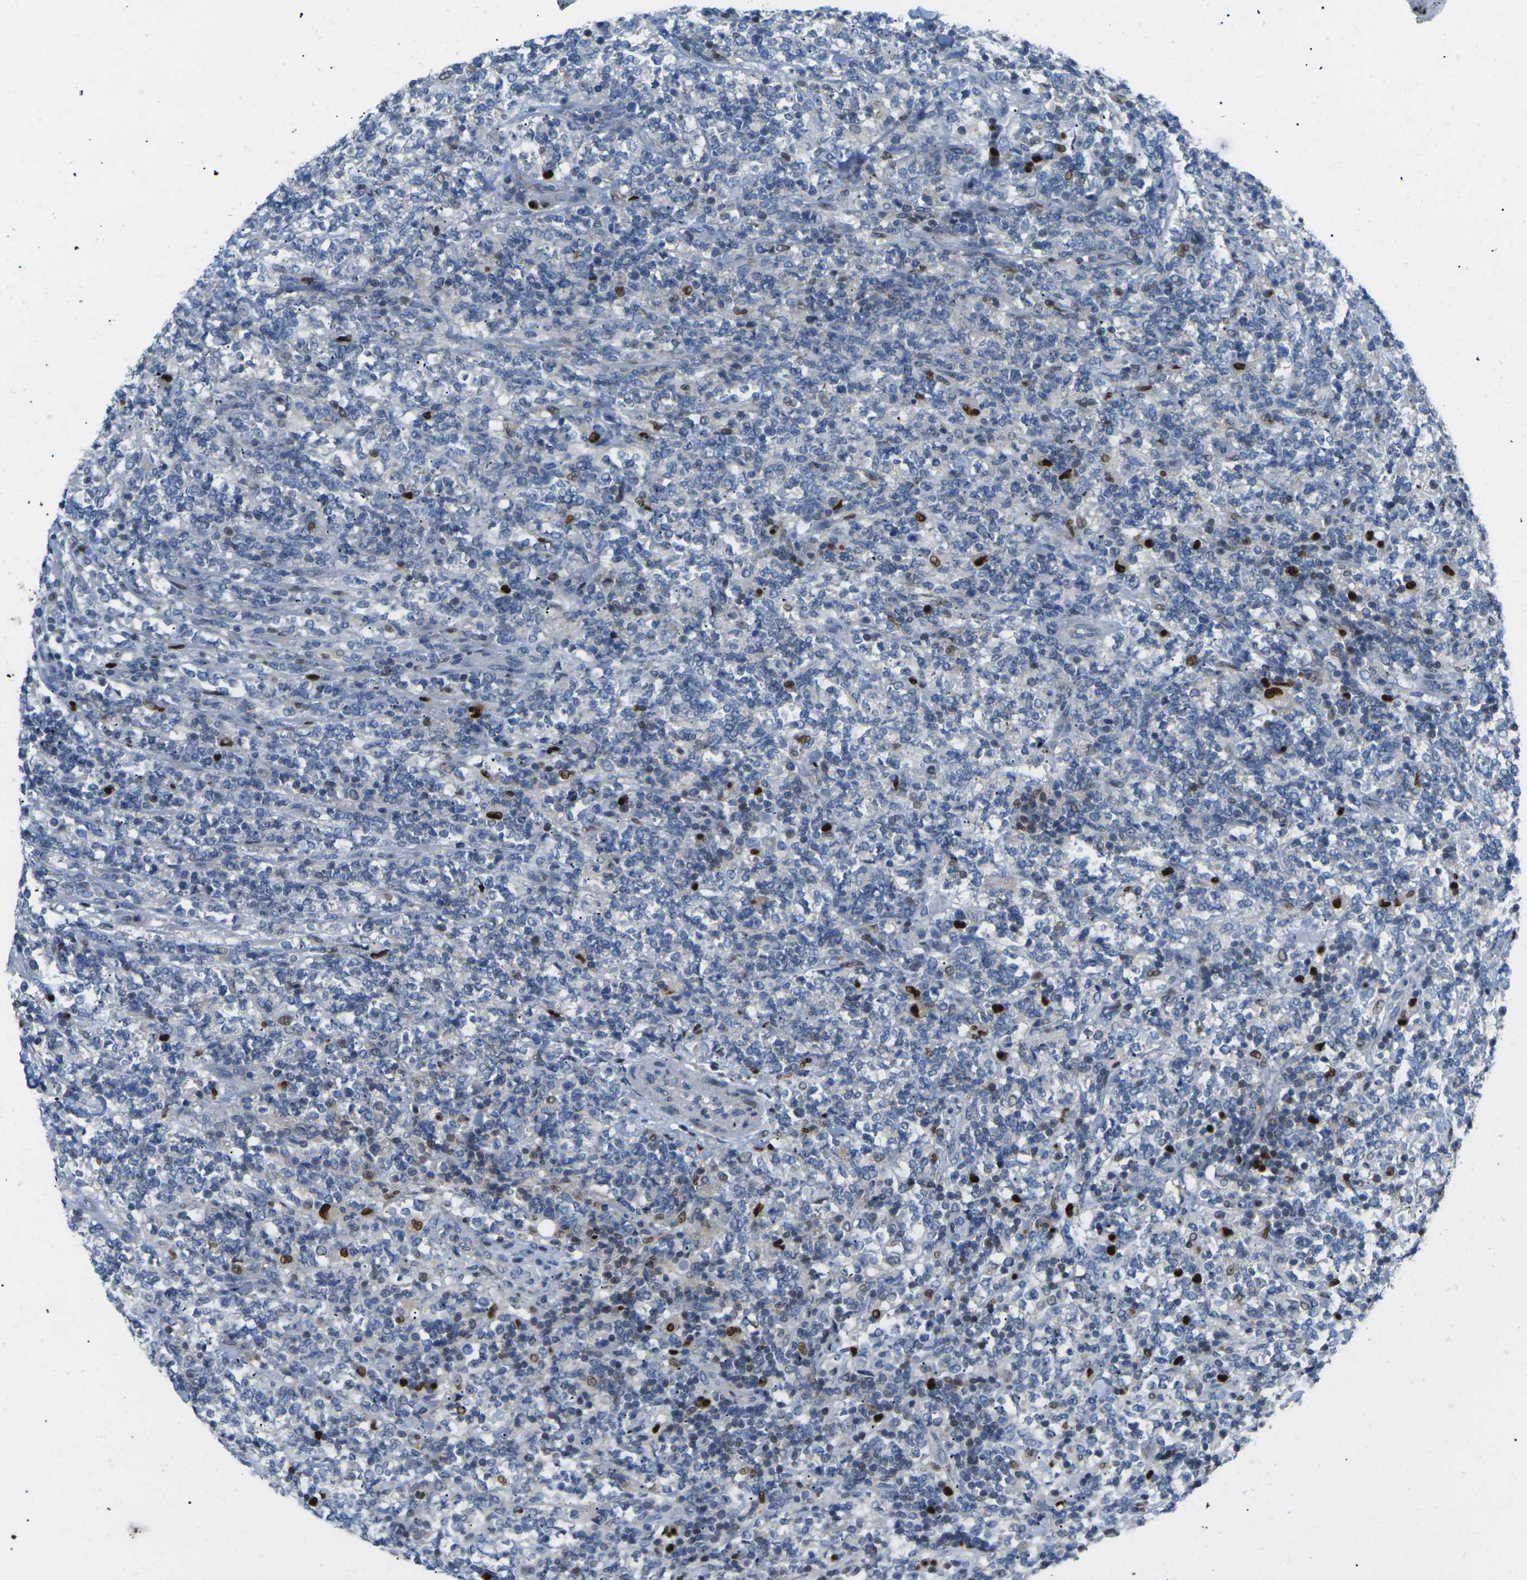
{"staining": {"intensity": "negative", "quantity": "none", "location": "none"}, "tissue": "lymphoma", "cell_type": "Tumor cells", "image_type": "cancer", "snomed": [{"axis": "morphology", "description": "Malignant lymphoma, non-Hodgkin's type, High grade"}, {"axis": "topography", "description": "Soft tissue"}], "caption": "An IHC histopathology image of lymphoma is shown. There is no staining in tumor cells of lymphoma. Brightfield microscopy of immunohistochemistry stained with DAB (3,3'-diaminobenzidine) (brown) and hematoxylin (blue), captured at high magnification.", "gene": "RPS6KA3", "patient": {"sex": "male", "age": 18}}